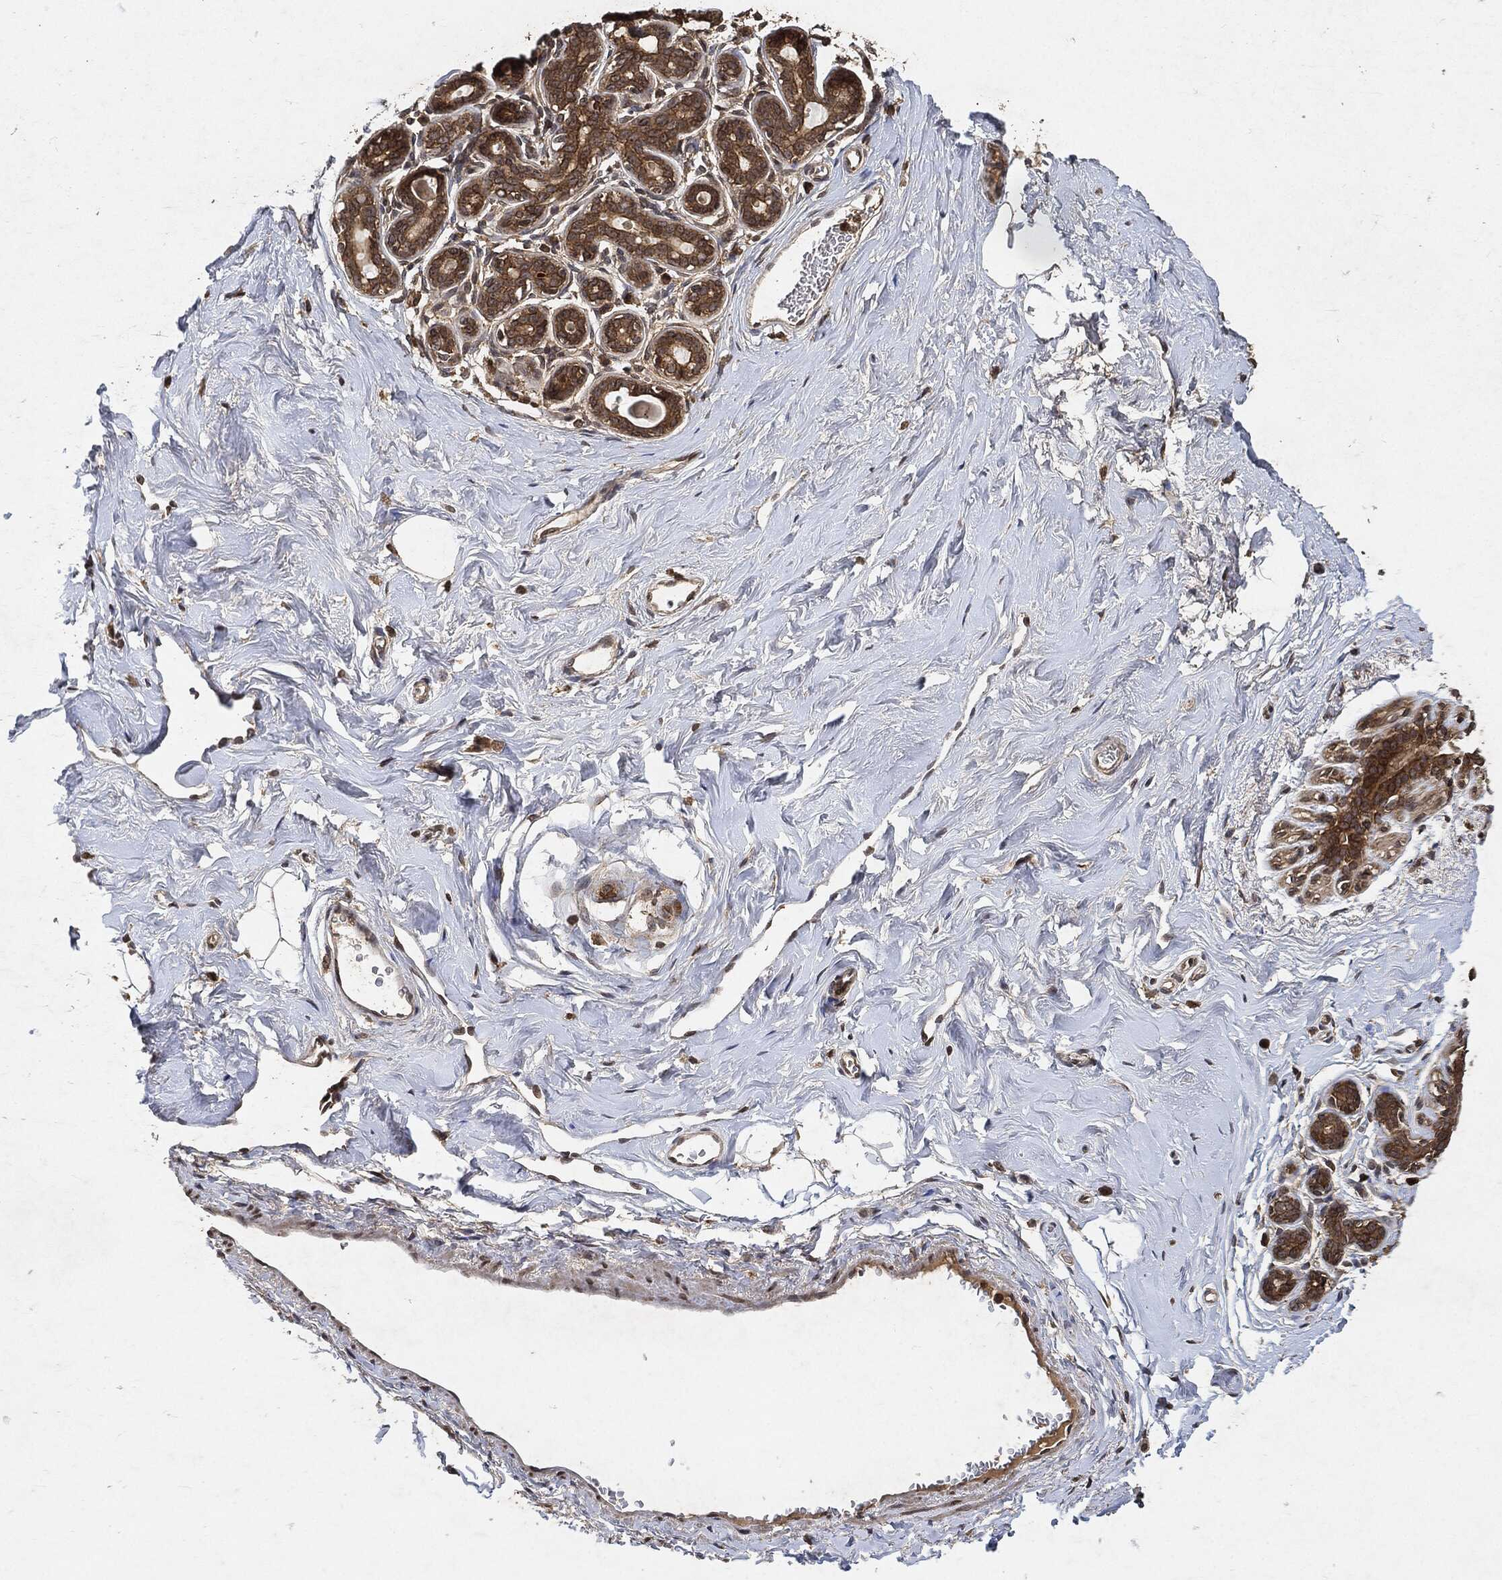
{"staining": {"intensity": "moderate", "quantity": ">75%", "location": "cytoplasmic/membranous"}, "tissue": "breast", "cell_type": "Glandular cells", "image_type": "normal", "snomed": [{"axis": "morphology", "description": "Normal tissue, NOS"}, {"axis": "topography", "description": "Skin"}, {"axis": "topography", "description": "Breast"}], "caption": "Immunohistochemical staining of benign breast reveals >75% levels of moderate cytoplasmic/membranous protein positivity in about >75% of glandular cells. (brown staining indicates protein expression, while blue staining denotes nuclei).", "gene": "ZNF226", "patient": {"sex": "female", "age": 43}}